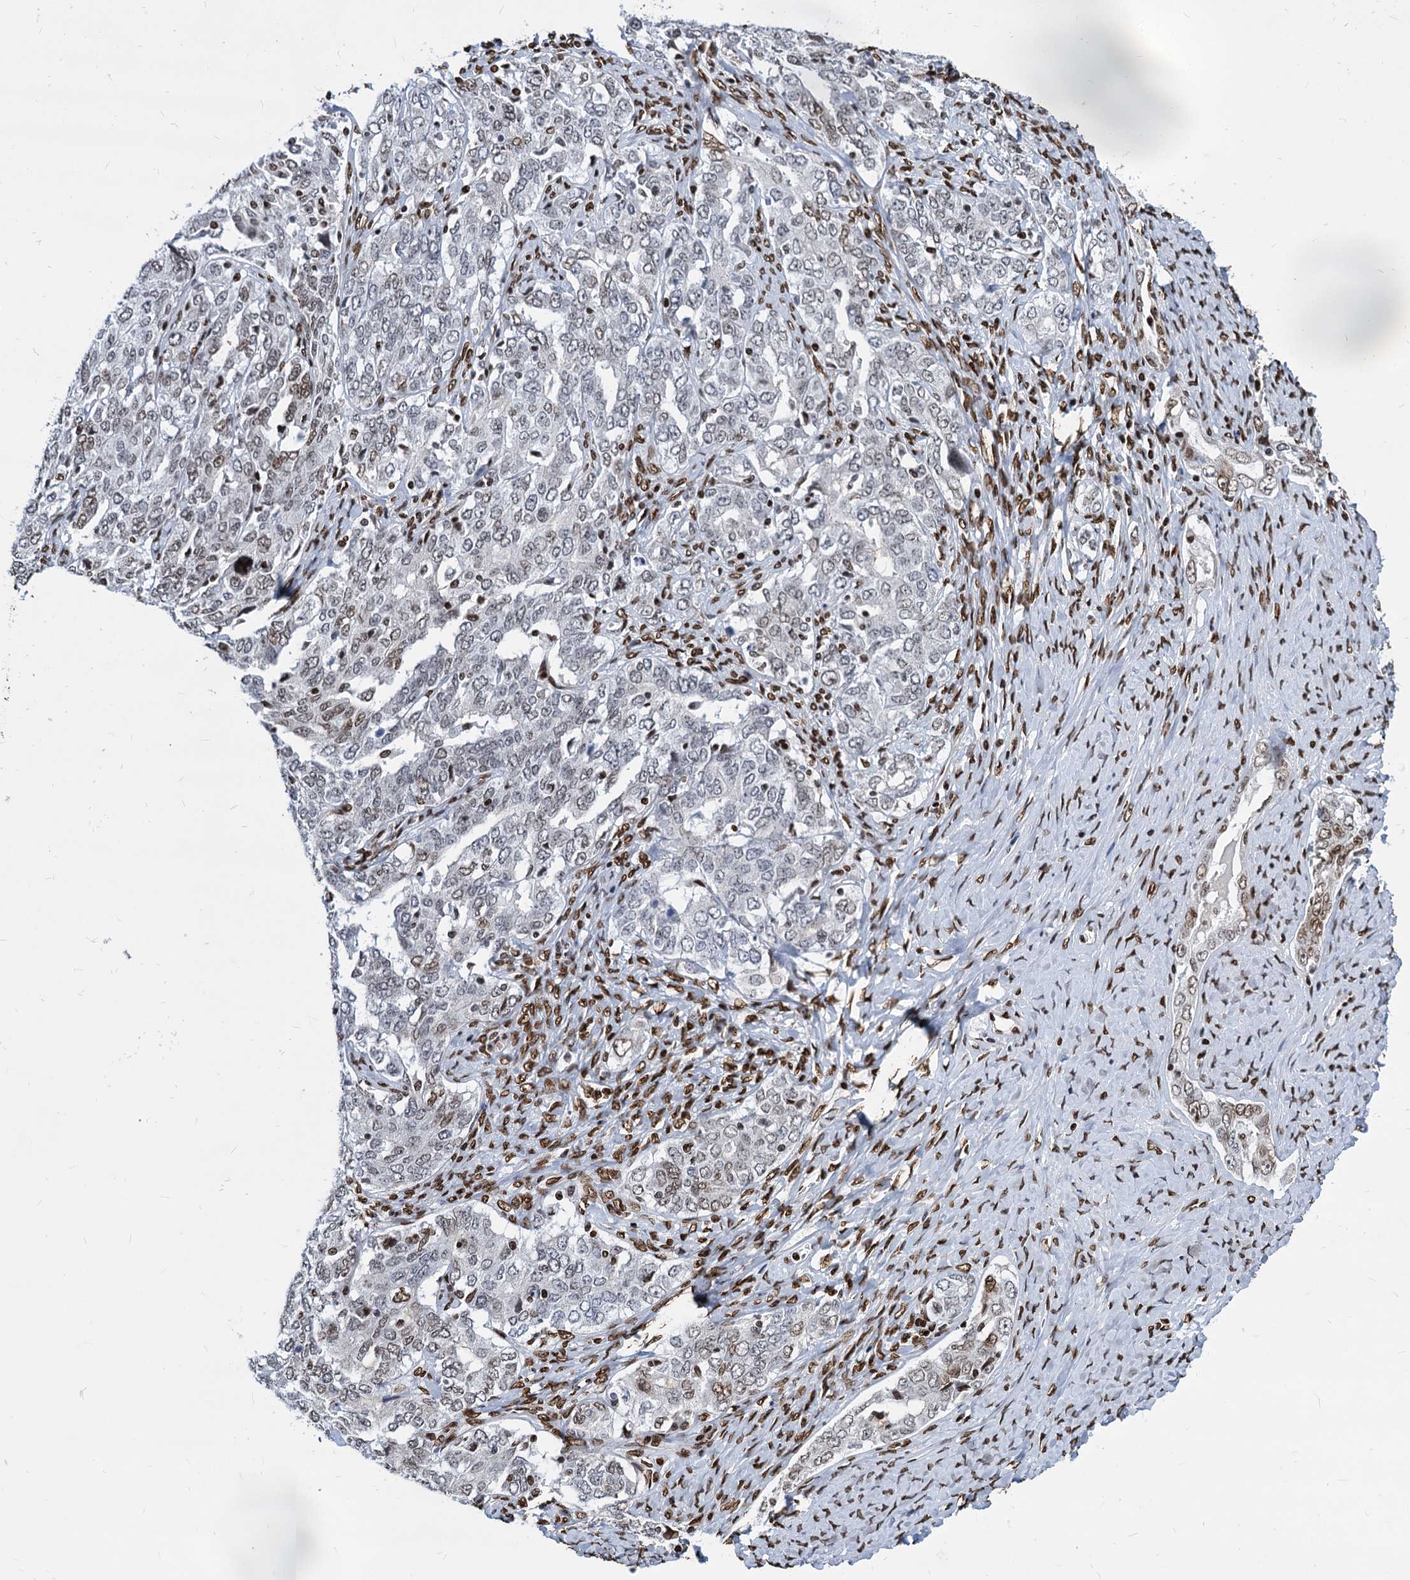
{"staining": {"intensity": "moderate", "quantity": "25%-75%", "location": "nuclear"}, "tissue": "ovarian cancer", "cell_type": "Tumor cells", "image_type": "cancer", "snomed": [{"axis": "morphology", "description": "Carcinoma, endometroid"}, {"axis": "topography", "description": "Ovary"}], "caption": "Protein expression analysis of human ovarian endometroid carcinoma reveals moderate nuclear positivity in about 25%-75% of tumor cells.", "gene": "MECP2", "patient": {"sex": "female", "age": 62}}